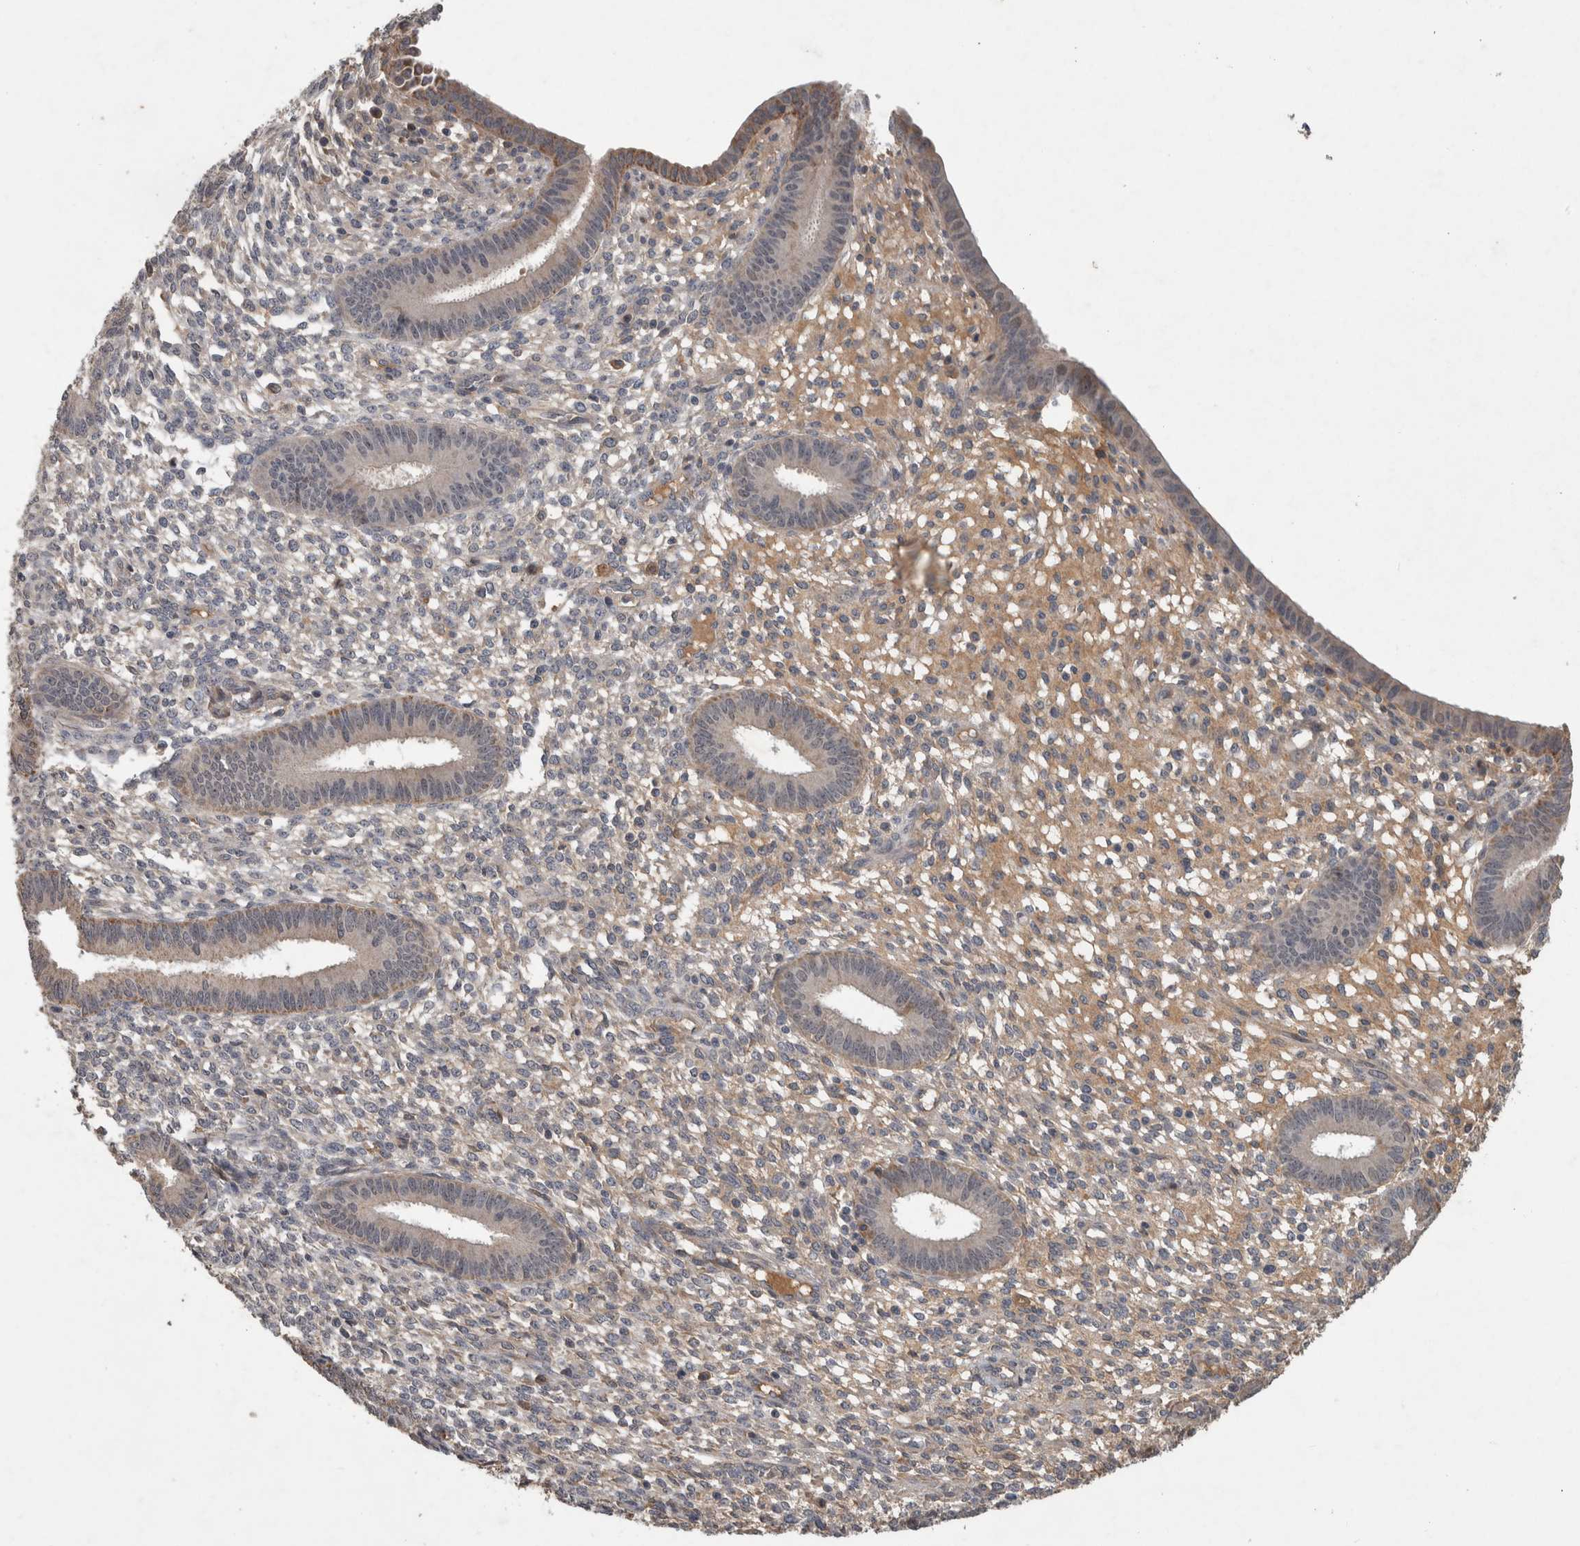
{"staining": {"intensity": "negative", "quantity": "none", "location": "none"}, "tissue": "endometrium", "cell_type": "Cells in endometrial stroma", "image_type": "normal", "snomed": [{"axis": "morphology", "description": "Normal tissue, NOS"}, {"axis": "topography", "description": "Endometrium"}], "caption": "There is no significant positivity in cells in endometrial stroma of endometrium. (Stains: DAB (3,3'-diaminobenzidine) IHC with hematoxylin counter stain, Microscopy: brightfield microscopy at high magnification).", "gene": "CHRM3", "patient": {"sex": "female", "age": 46}}